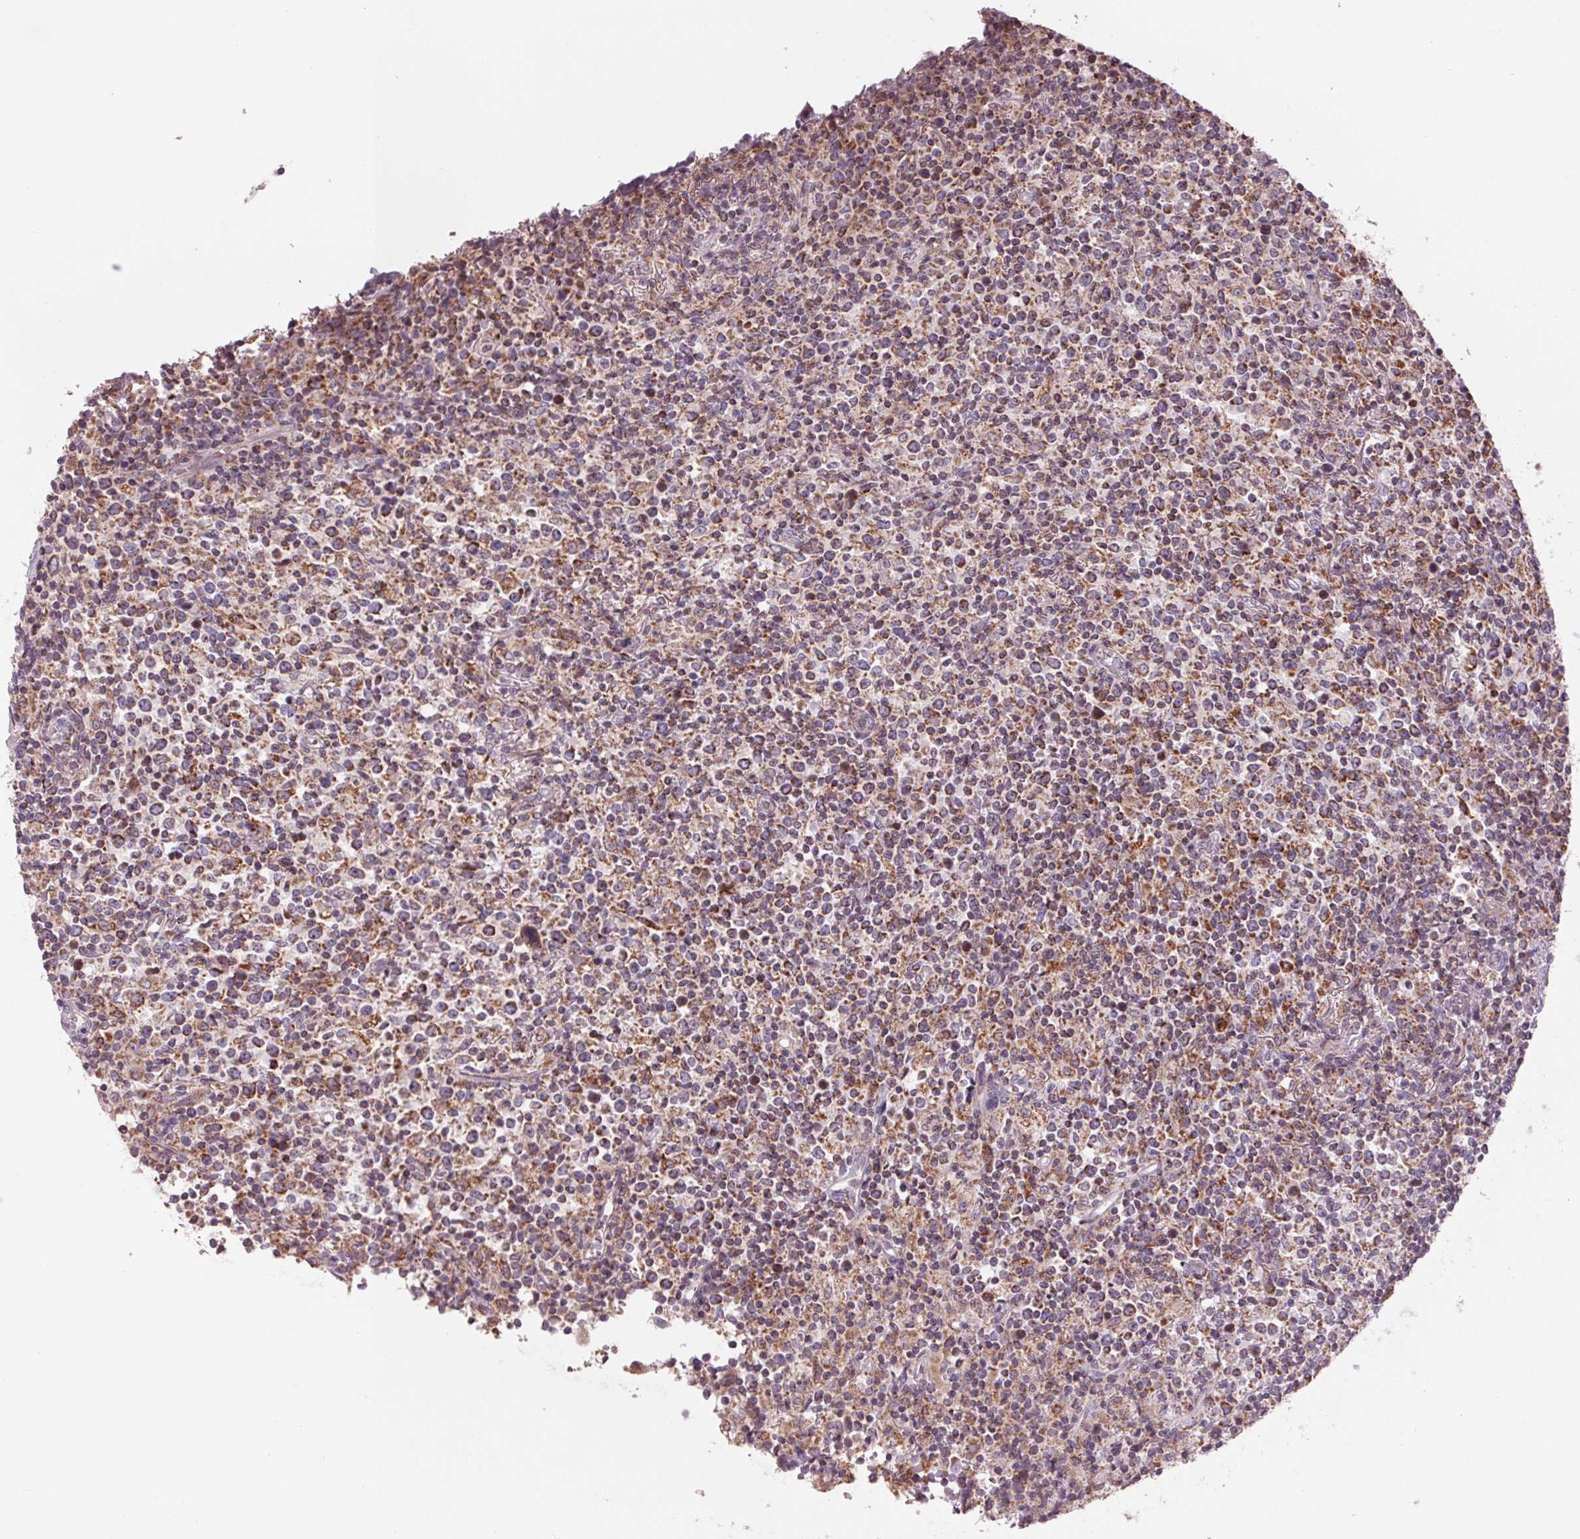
{"staining": {"intensity": "moderate", "quantity": "25%-75%", "location": "cytoplasmic/membranous"}, "tissue": "lymphoma", "cell_type": "Tumor cells", "image_type": "cancer", "snomed": [{"axis": "morphology", "description": "Malignant lymphoma, non-Hodgkin's type, High grade"}, {"axis": "topography", "description": "Lung"}], "caption": "Immunohistochemistry (IHC) (DAB (3,3'-diaminobenzidine)) staining of human high-grade malignant lymphoma, non-Hodgkin's type demonstrates moderate cytoplasmic/membranous protein positivity in about 25%-75% of tumor cells. (DAB (3,3'-diaminobenzidine) IHC with brightfield microscopy, high magnification).", "gene": "COX6A1", "patient": {"sex": "male", "age": 79}}